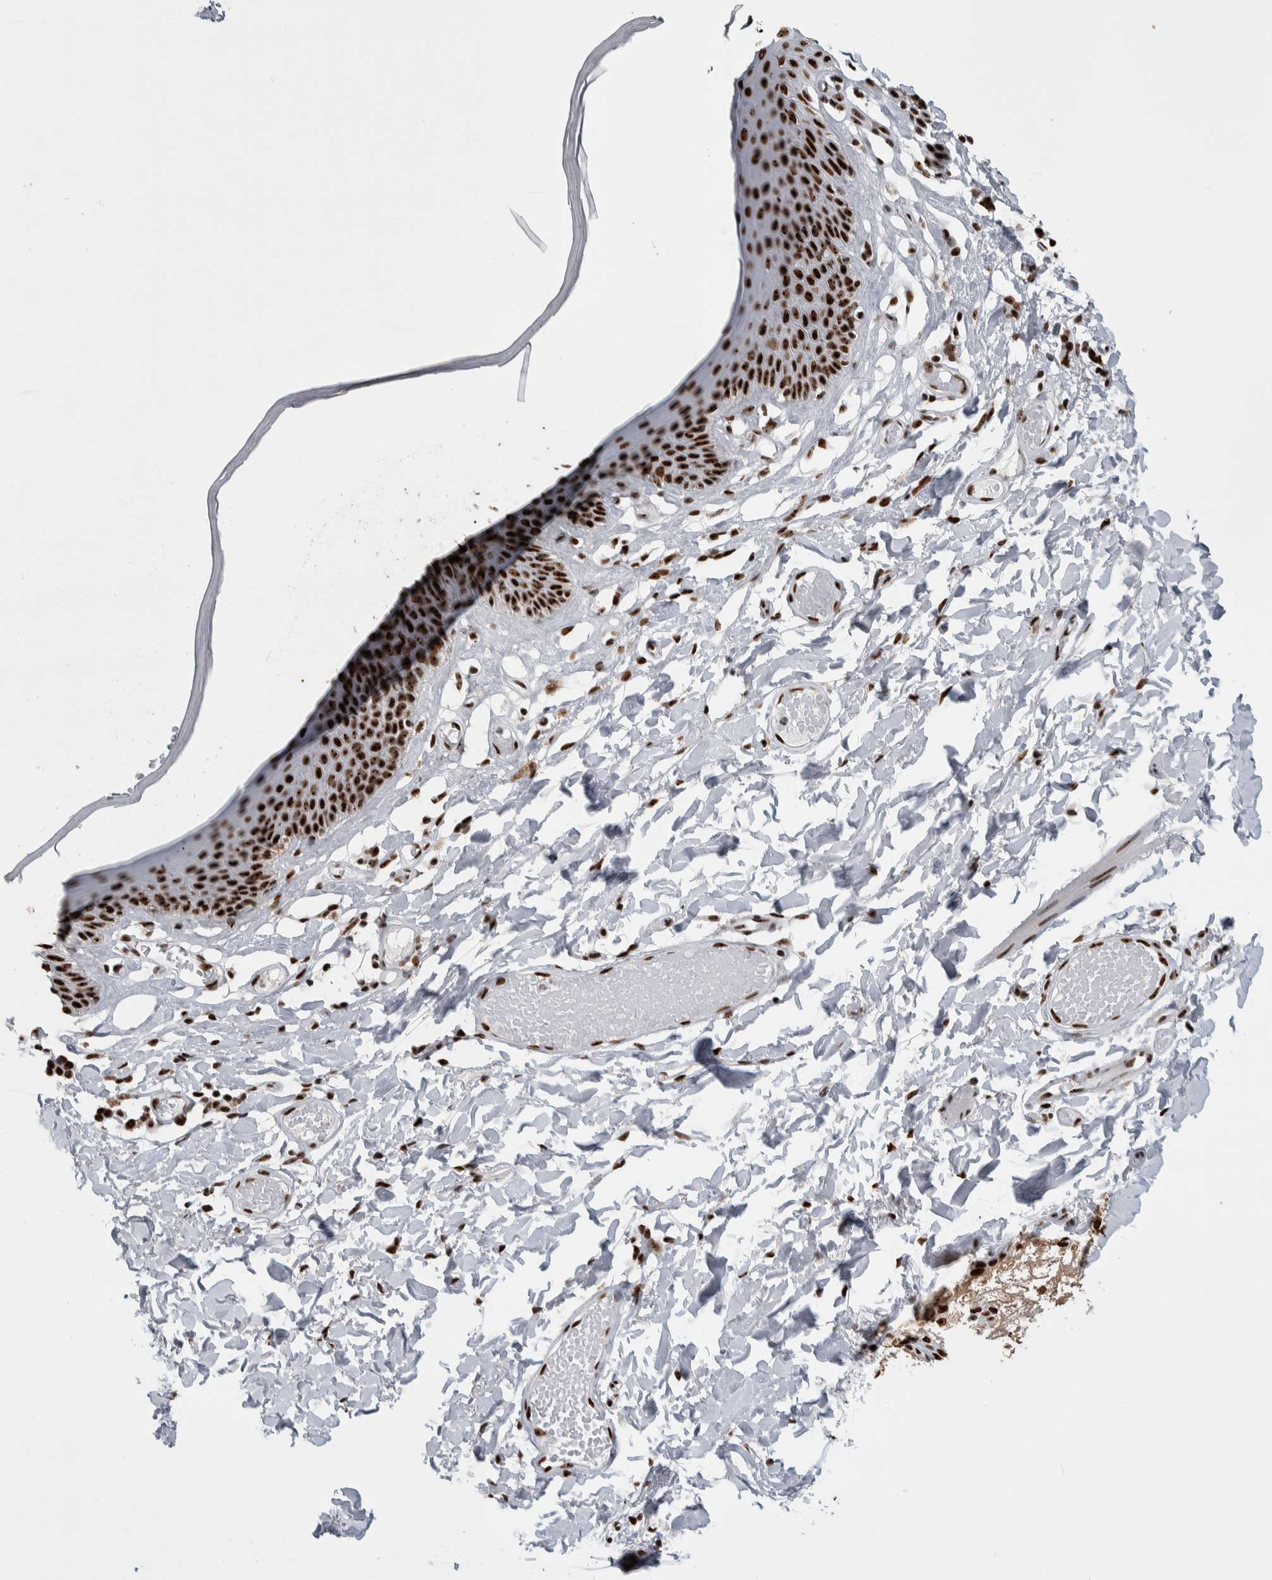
{"staining": {"intensity": "strong", "quantity": ">75%", "location": "nuclear"}, "tissue": "skin", "cell_type": "Epidermal cells", "image_type": "normal", "snomed": [{"axis": "morphology", "description": "Normal tissue, NOS"}, {"axis": "topography", "description": "Vulva"}], "caption": "High-magnification brightfield microscopy of normal skin stained with DAB (brown) and counterstained with hematoxylin (blue). epidermal cells exhibit strong nuclear positivity is identified in about>75% of cells.", "gene": "NCL", "patient": {"sex": "female", "age": 73}}